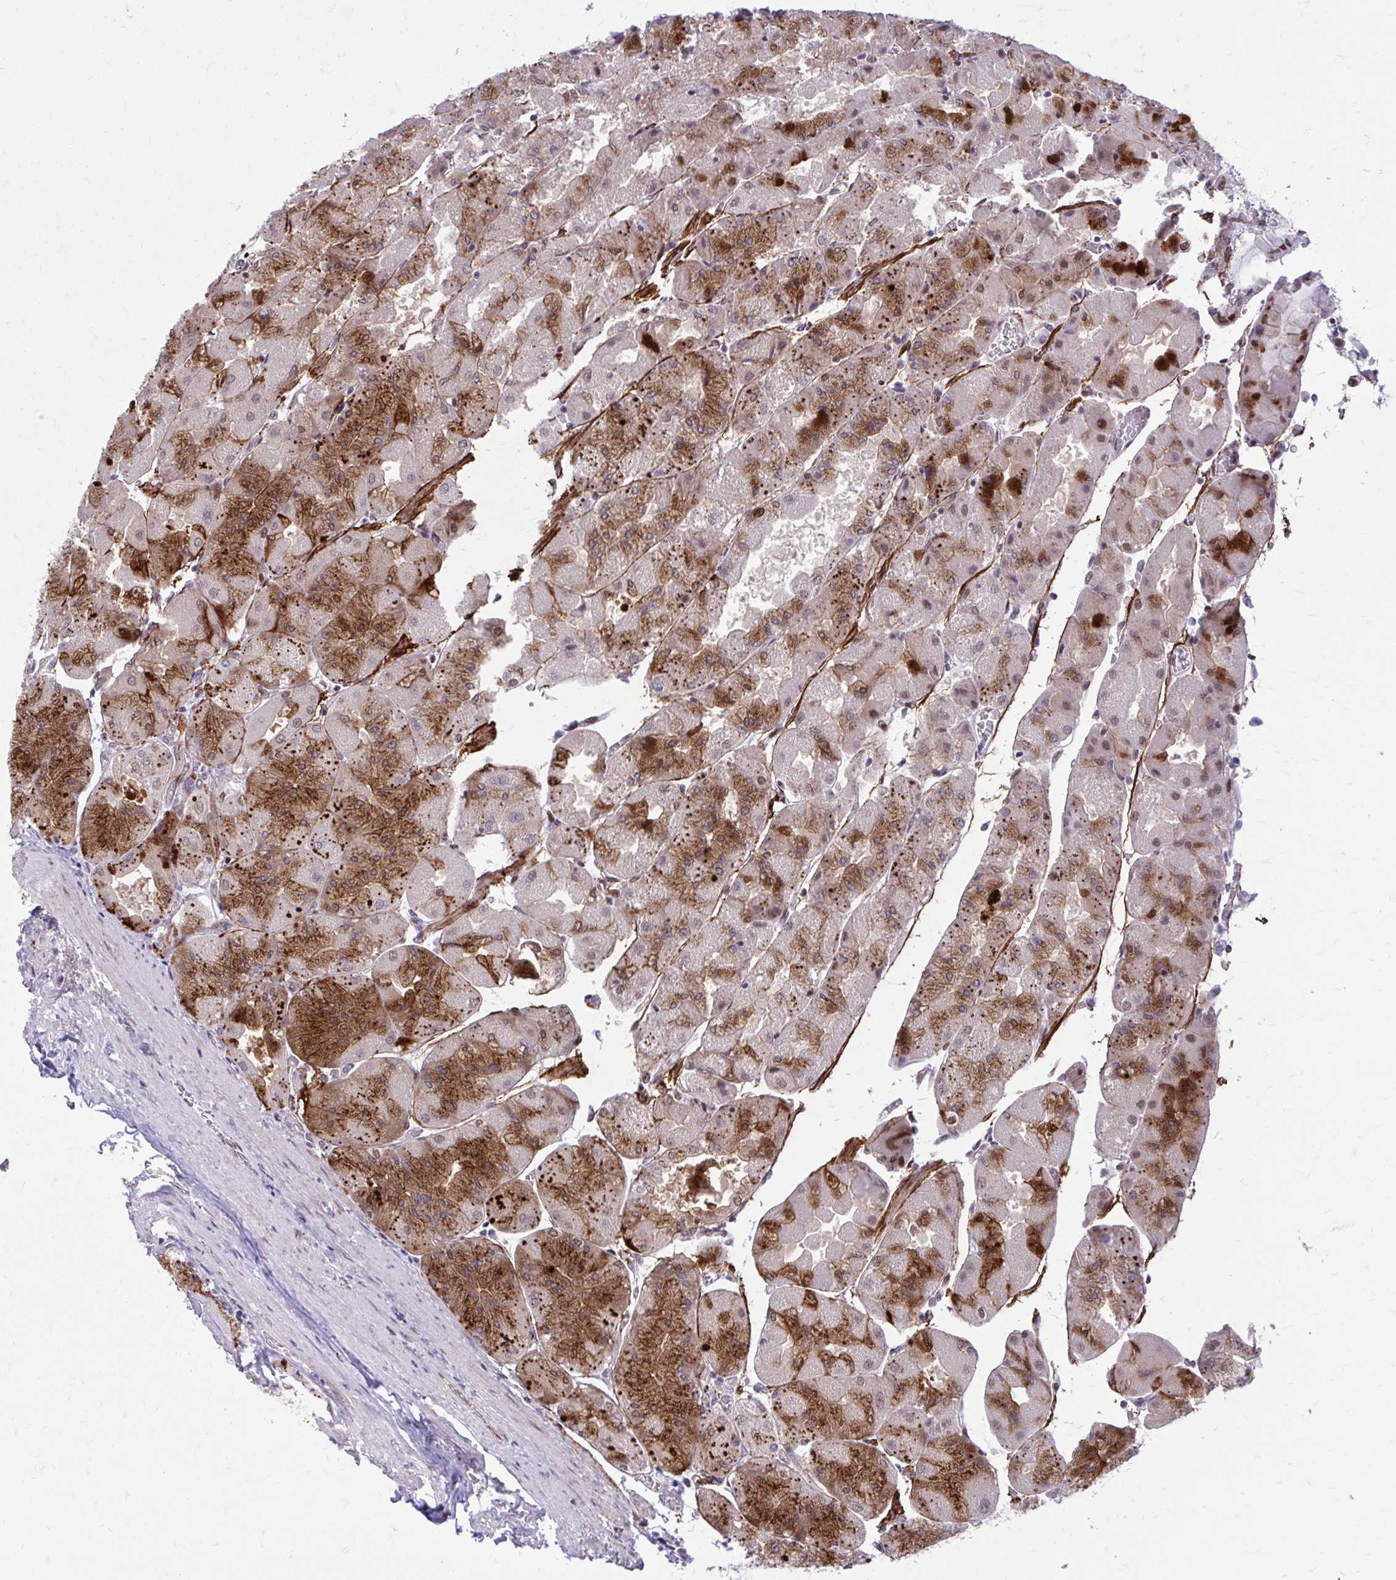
{"staining": {"intensity": "moderate", "quantity": "25%-75%", "location": "cytoplasmic/membranous,nuclear"}, "tissue": "stomach", "cell_type": "Glandular cells", "image_type": "normal", "snomed": [{"axis": "morphology", "description": "Normal tissue, NOS"}, {"axis": "topography", "description": "Stomach"}], "caption": "Stomach was stained to show a protein in brown. There is medium levels of moderate cytoplasmic/membranous,nuclear staining in approximately 25%-75% of glandular cells. The protein is stained brown, and the nuclei are stained in blue (DAB IHC with brightfield microscopy, high magnification).", "gene": "PSME4", "patient": {"sex": "female", "age": 61}}